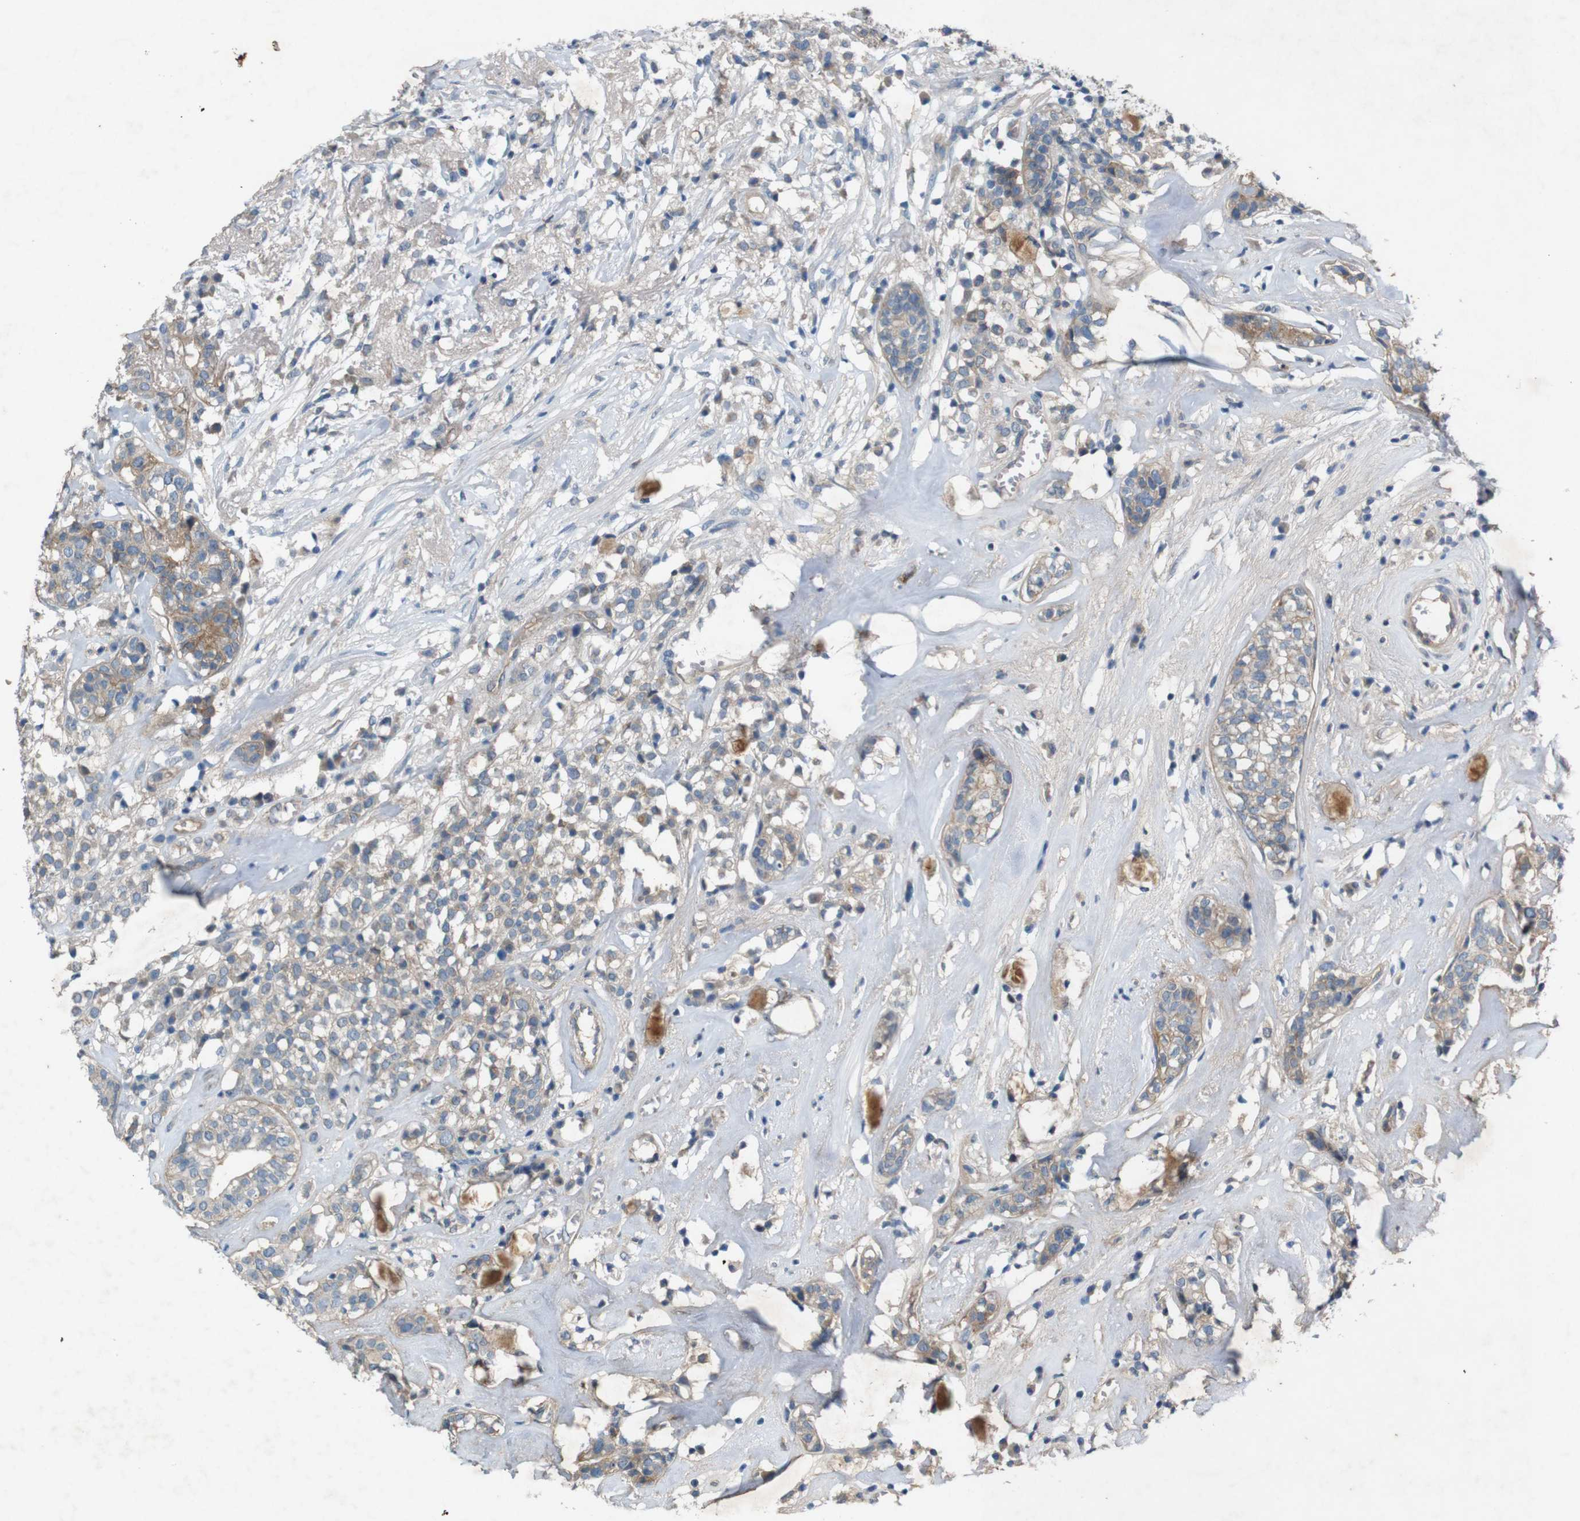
{"staining": {"intensity": "weak", "quantity": "<25%", "location": "cytoplasmic/membranous"}, "tissue": "head and neck cancer", "cell_type": "Tumor cells", "image_type": "cancer", "snomed": [{"axis": "morphology", "description": "Adenocarcinoma, NOS"}, {"axis": "topography", "description": "Salivary gland"}, {"axis": "topography", "description": "Head-Neck"}], "caption": "DAB (3,3'-diaminobenzidine) immunohistochemical staining of human head and neck adenocarcinoma shows no significant positivity in tumor cells.", "gene": "PVR", "patient": {"sex": "female", "age": 65}}